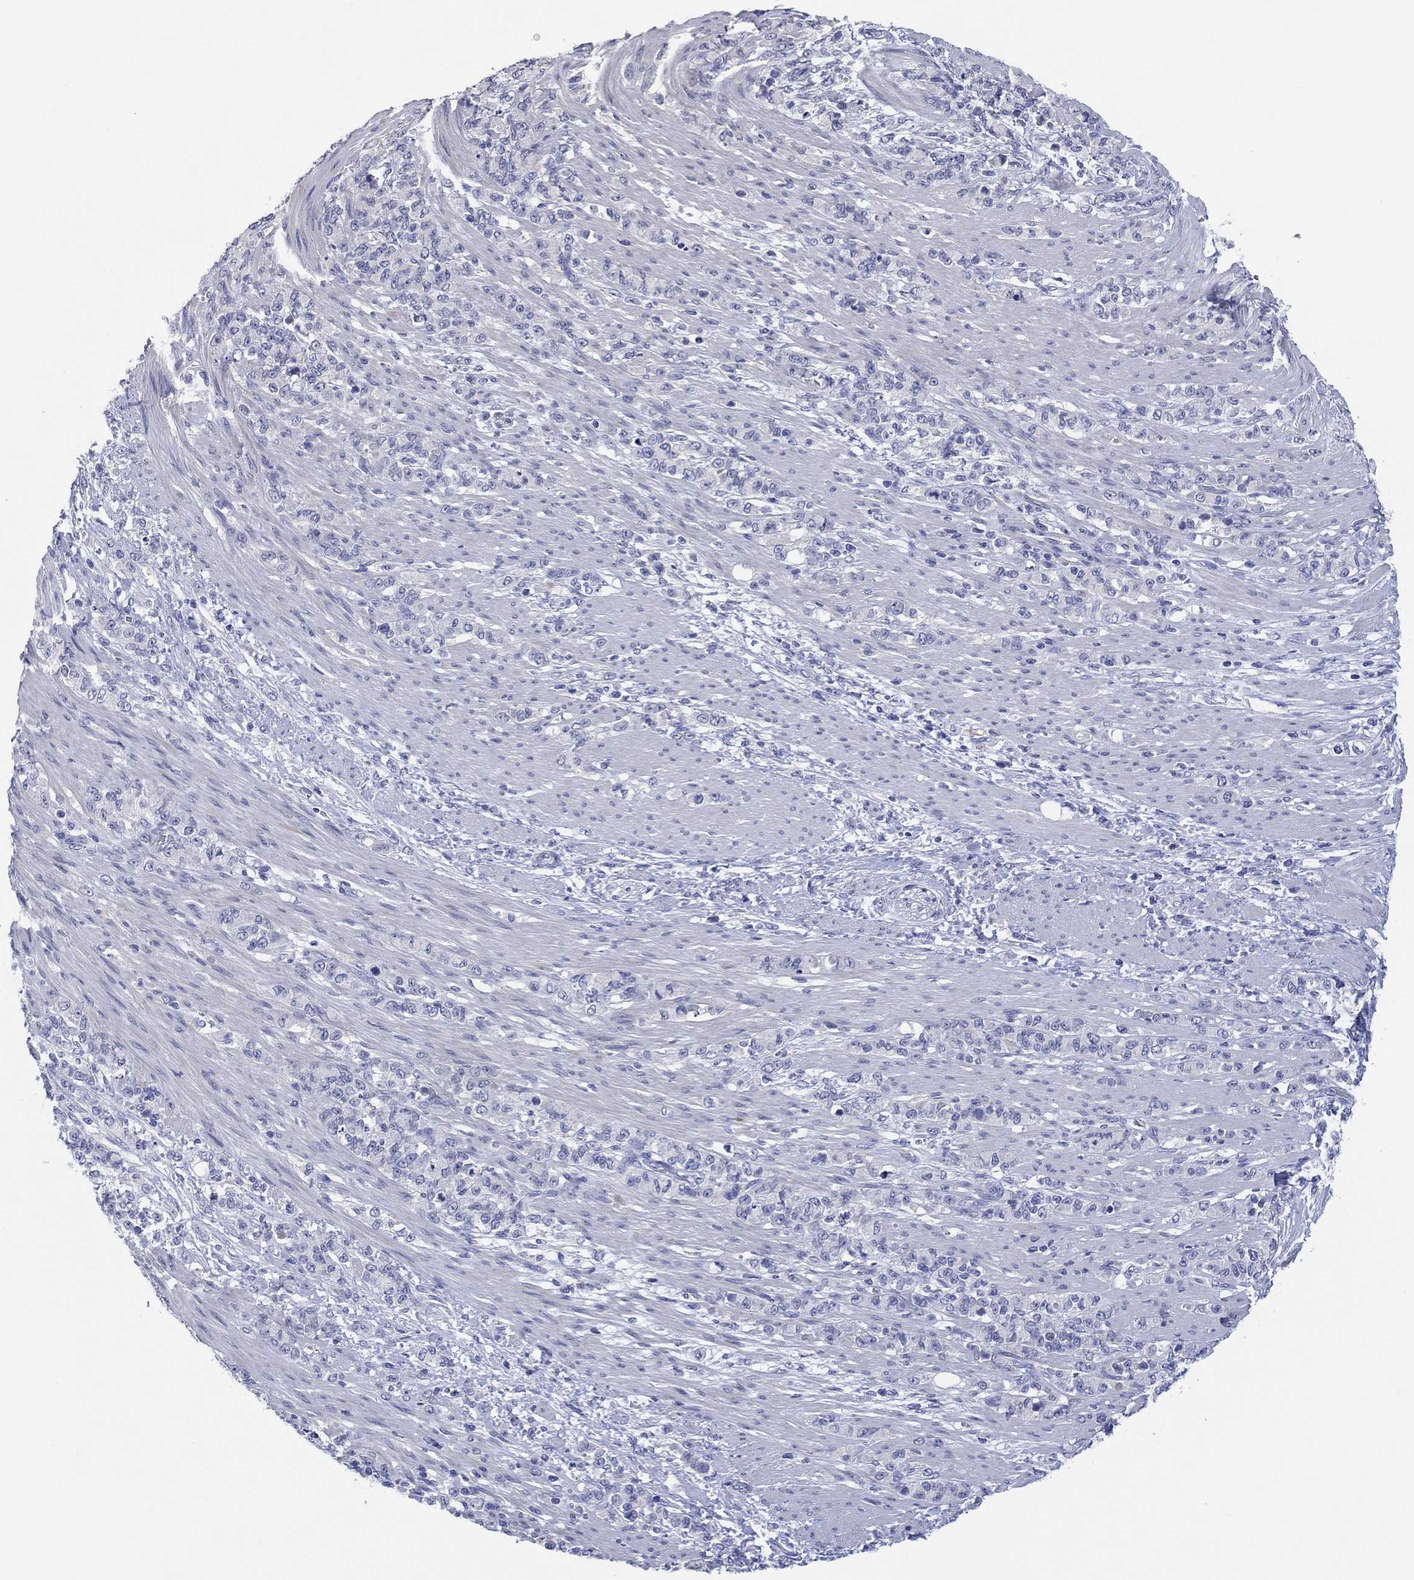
{"staining": {"intensity": "negative", "quantity": "none", "location": "none"}, "tissue": "stomach cancer", "cell_type": "Tumor cells", "image_type": "cancer", "snomed": [{"axis": "morphology", "description": "Normal tissue, NOS"}, {"axis": "morphology", "description": "Adenocarcinoma, NOS"}, {"axis": "topography", "description": "Stomach"}], "caption": "Immunohistochemistry of human stomach cancer (adenocarcinoma) reveals no expression in tumor cells.", "gene": "HDC", "patient": {"sex": "female", "age": 79}}